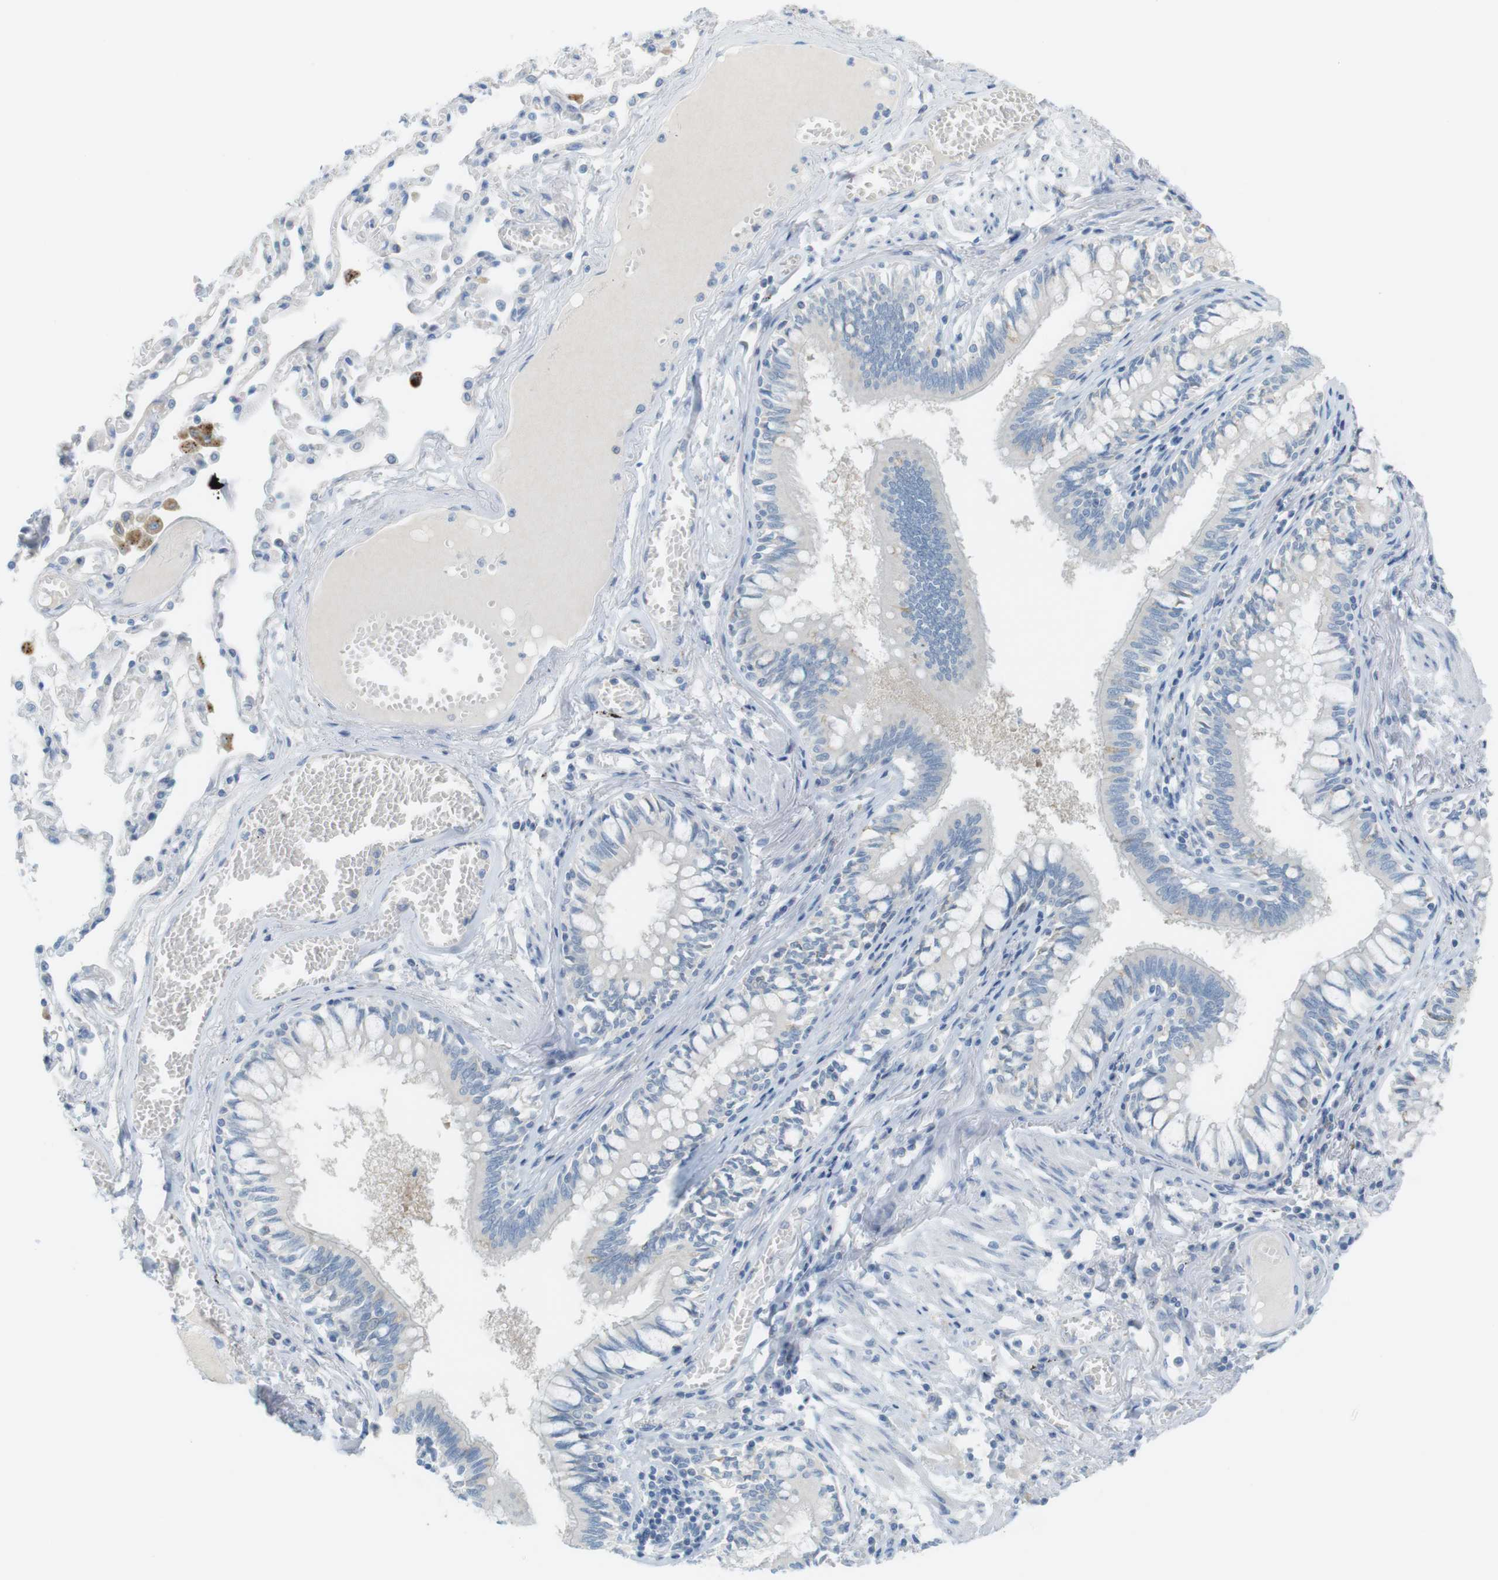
{"staining": {"intensity": "negative", "quantity": "none", "location": "none"}, "tissue": "bronchus", "cell_type": "Respiratory epithelial cells", "image_type": "normal", "snomed": [{"axis": "morphology", "description": "Normal tissue, NOS"}, {"axis": "morphology", "description": "Inflammation, NOS"}, {"axis": "topography", "description": "Cartilage tissue"}, {"axis": "topography", "description": "Lung"}], "caption": "Image shows no protein expression in respiratory epithelial cells of unremarkable bronchus.", "gene": "YIPF1", "patient": {"sex": "male", "age": 71}}